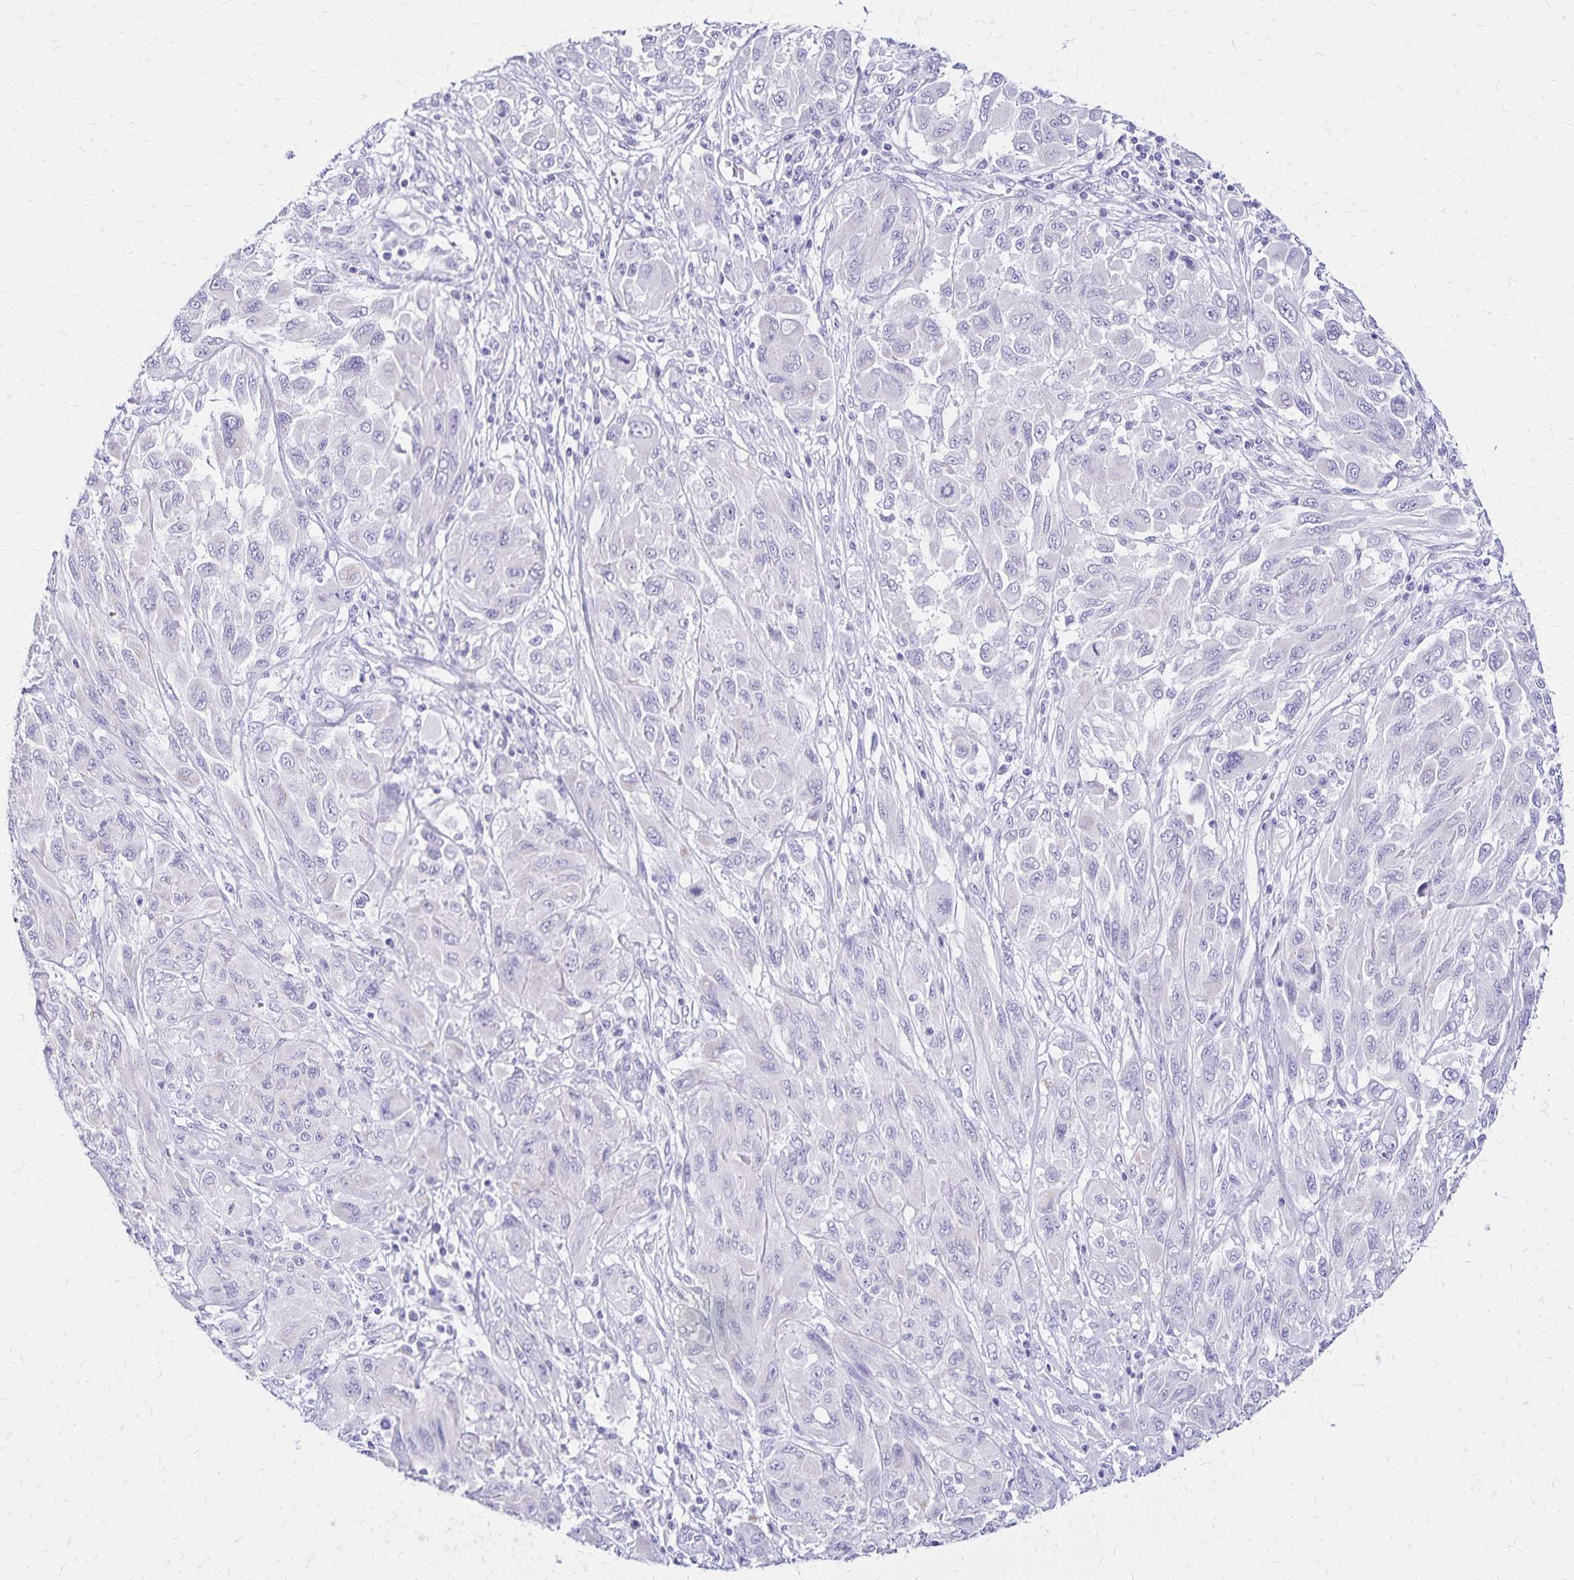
{"staining": {"intensity": "negative", "quantity": "none", "location": "none"}, "tissue": "melanoma", "cell_type": "Tumor cells", "image_type": "cancer", "snomed": [{"axis": "morphology", "description": "Malignant melanoma, NOS"}, {"axis": "topography", "description": "Skin"}], "caption": "IHC histopathology image of neoplastic tissue: malignant melanoma stained with DAB (3,3'-diaminobenzidine) demonstrates no significant protein positivity in tumor cells.", "gene": "LIN28B", "patient": {"sex": "female", "age": 91}}